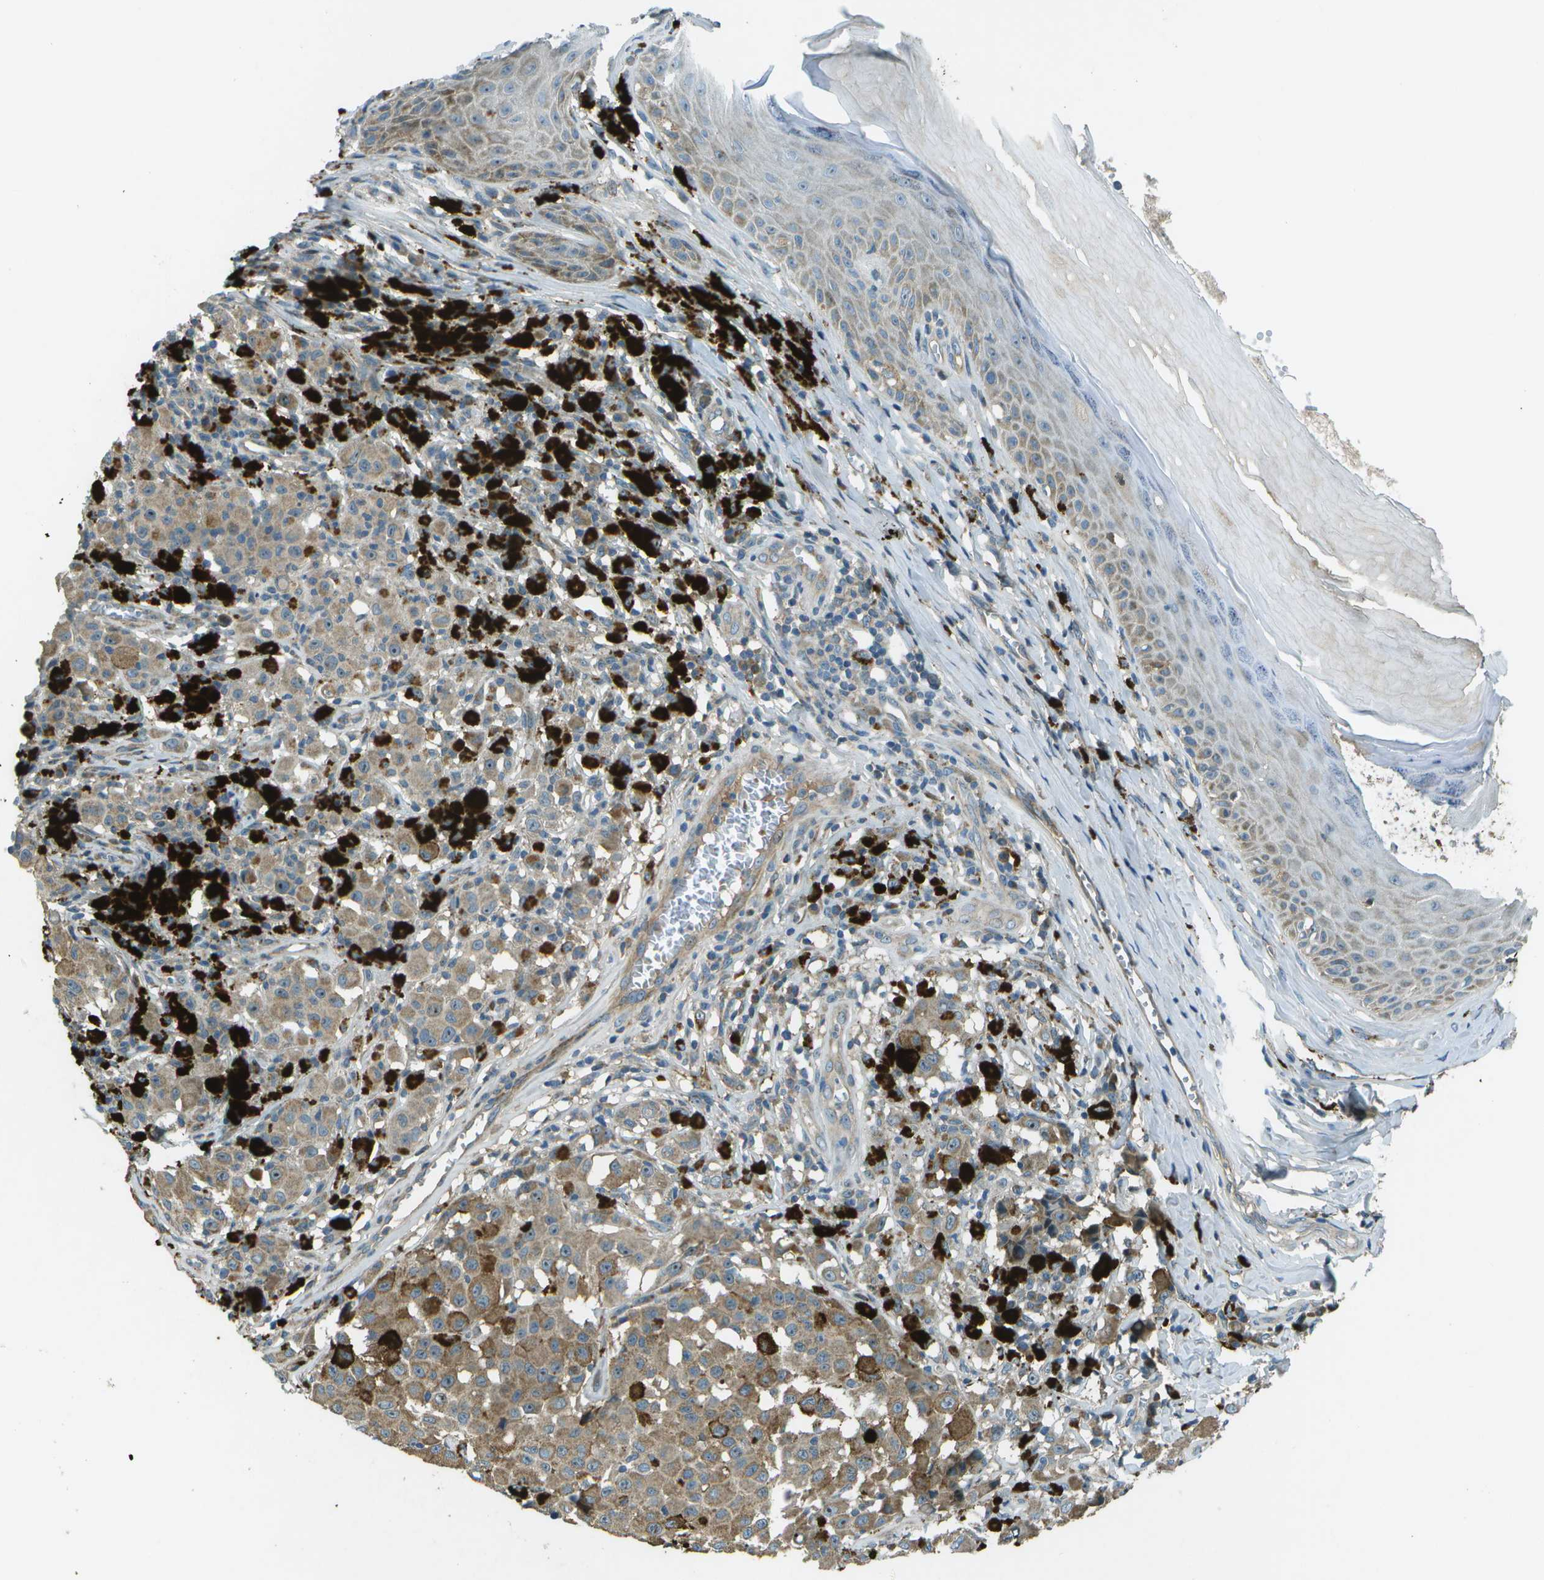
{"staining": {"intensity": "moderate", "quantity": "25%-75%", "location": "cytoplasmic/membranous"}, "tissue": "melanoma", "cell_type": "Tumor cells", "image_type": "cancer", "snomed": [{"axis": "morphology", "description": "Malignant melanoma, NOS"}, {"axis": "topography", "description": "Skin"}], "caption": "Approximately 25%-75% of tumor cells in human melanoma demonstrate moderate cytoplasmic/membranous protein positivity as visualized by brown immunohistochemical staining.", "gene": "PXYLP1", "patient": {"sex": "male", "age": 84}}